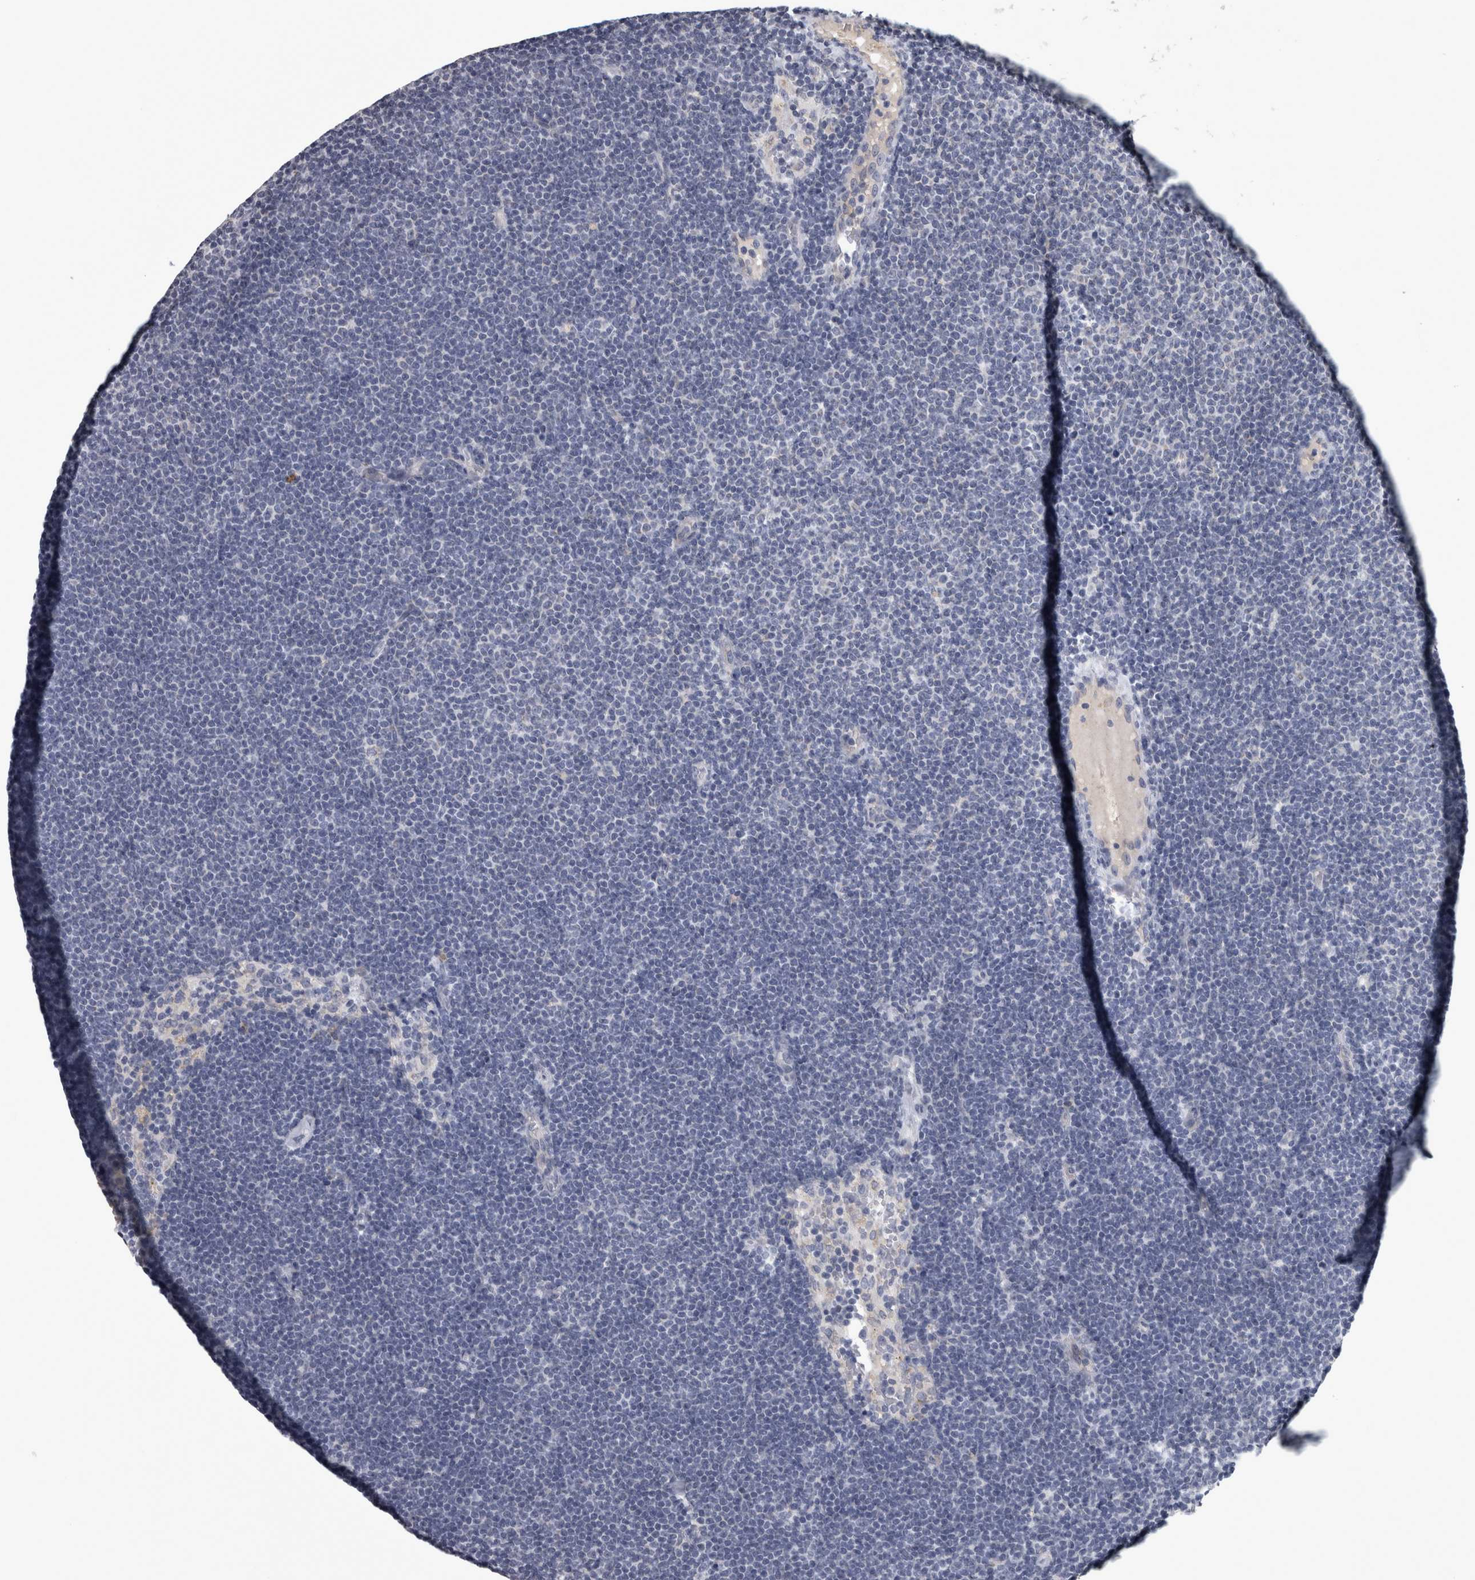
{"staining": {"intensity": "negative", "quantity": "none", "location": "none"}, "tissue": "lymphoma", "cell_type": "Tumor cells", "image_type": "cancer", "snomed": [{"axis": "morphology", "description": "Malignant lymphoma, non-Hodgkin's type, Low grade"}, {"axis": "topography", "description": "Lymph node"}], "caption": "Low-grade malignant lymphoma, non-Hodgkin's type stained for a protein using immunohistochemistry (IHC) displays no expression tumor cells.", "gene": "DBT", "patient": {"sex": "female", "age": 53}}